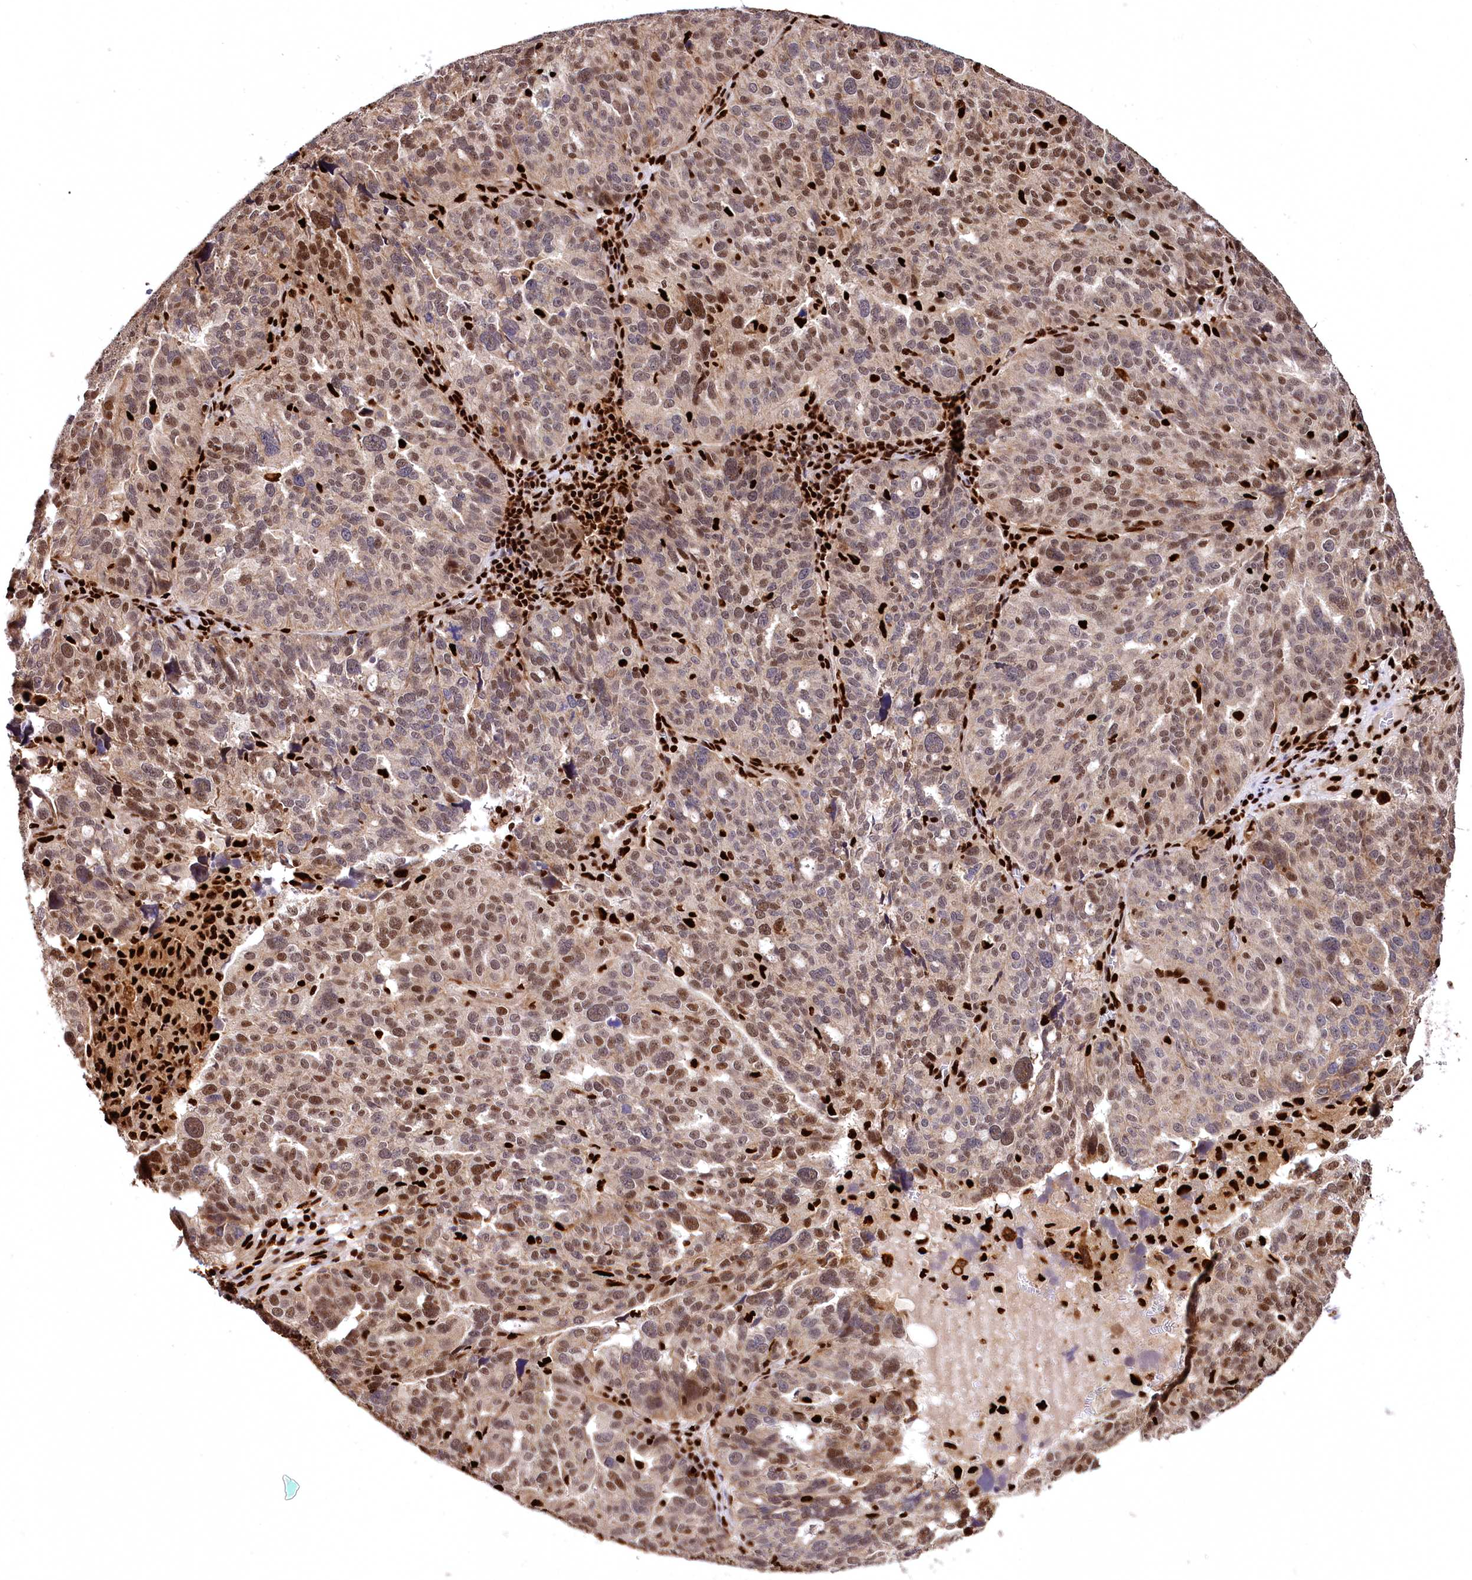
{"staining": {"intensity": "moderate", "quantity": "25%-75%", "location": "nuclear"}, "tissue": "ovarian cancer", "cell_type": "Tumor cells", "image_type": "cancer", "snomed": [{"axis": "morphology", "description": "Cystadenocarcinoma, serous, NOS"}, {"axis": "topography", "description": "Ovary"}], "caption": "A photomicrograph of human ovarian serous cystadenocarcinoma stained for a protein shows moderate nuclear brown staining in tumor cells. (Brightfield microscopy of DAB IHC at high magnification).", "gene": "FIGN", "patient": {"sex": "female", "age": 59}}